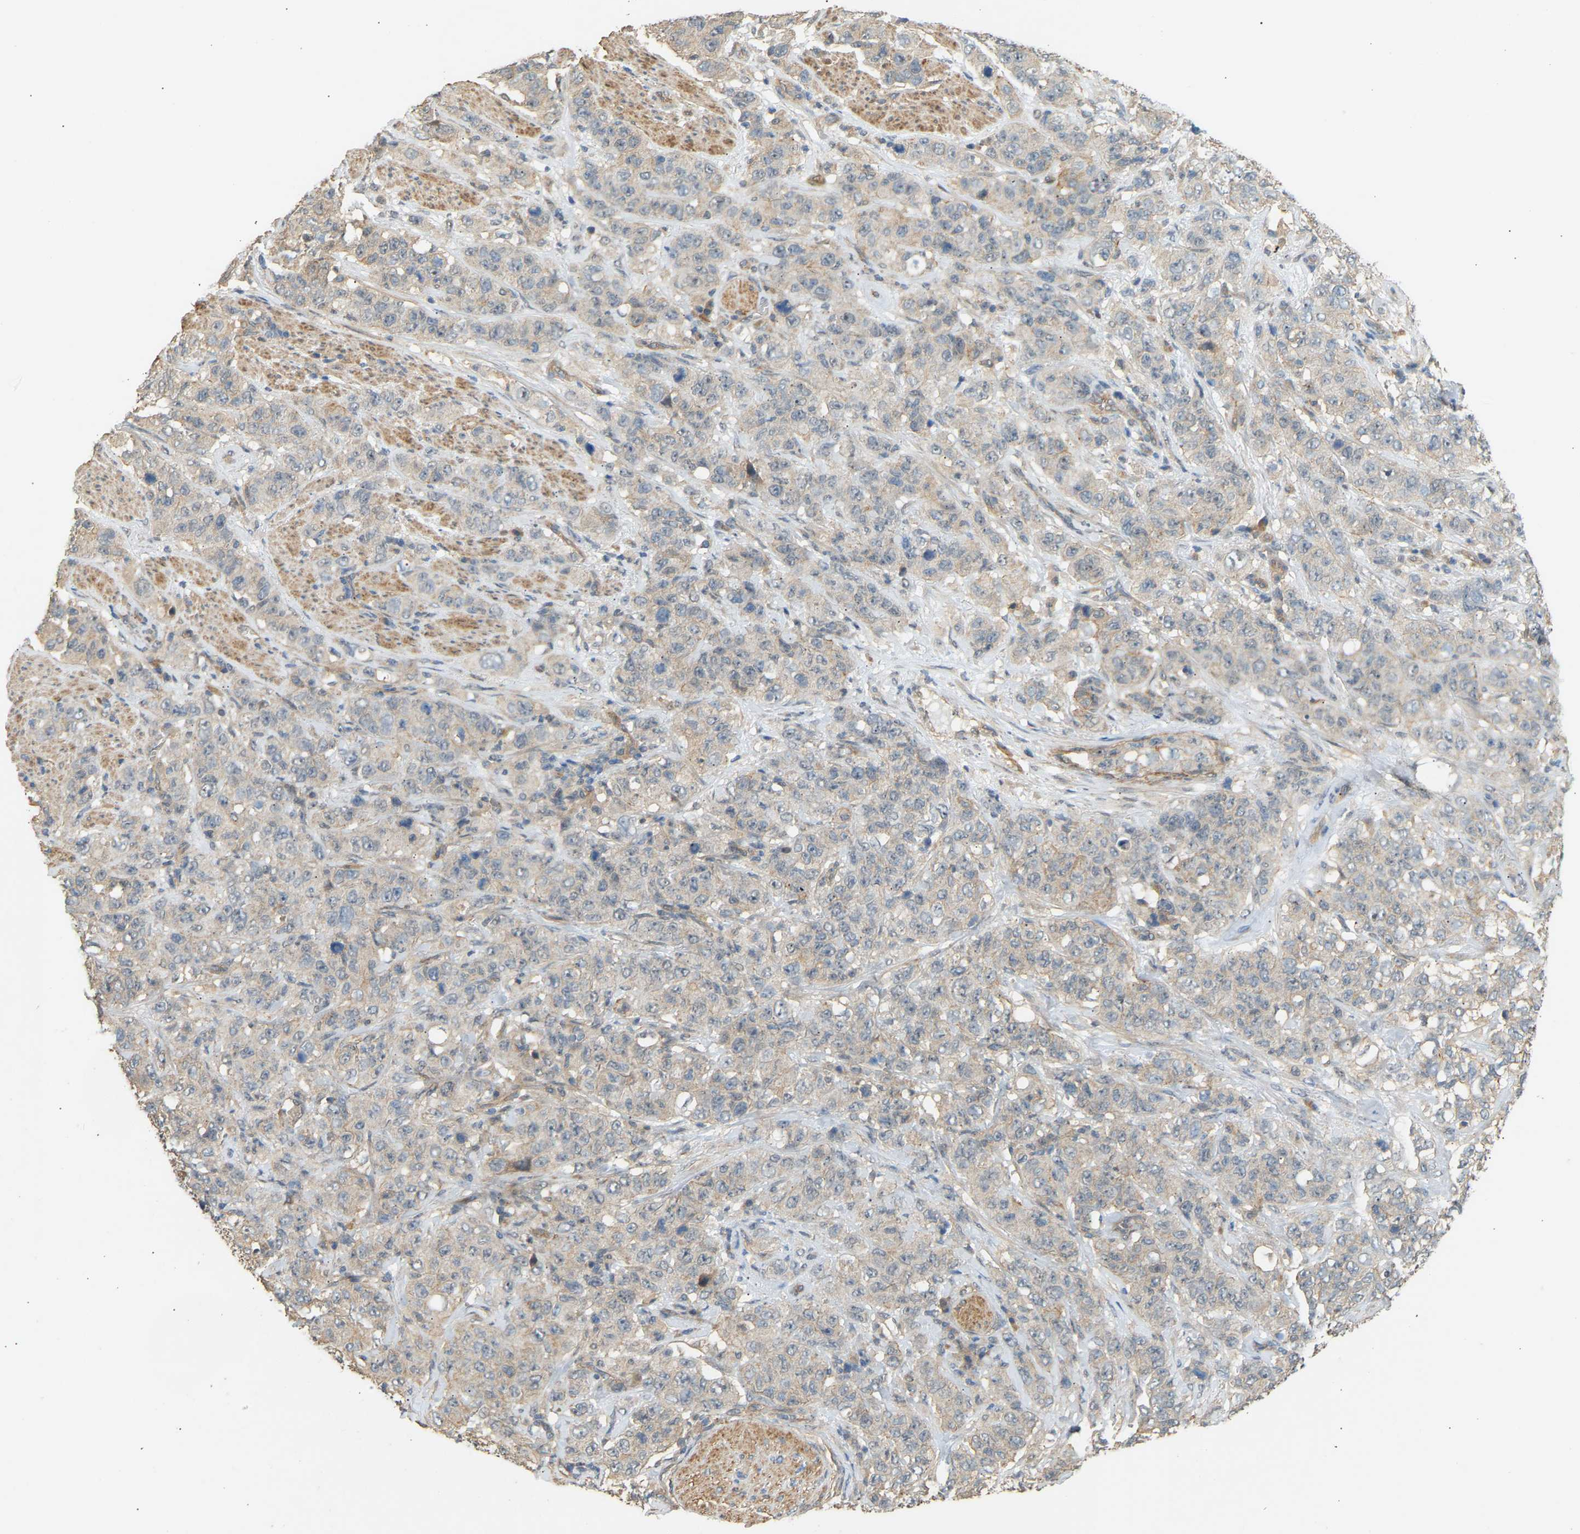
{"staining": {"intensity": "weak", "quantity": "<25%", "location": "cytoplasmic/membranous"}, "tissue": "stomach cancer", "cell_type": "Tumor cells", "image_type": "cancer", "snomed": [{"axis": "morphology", "description": "Adenocarcinoma, NOS"}, {"axis": "topography", "description": "Stomach"}], "caption": "High power microscopy photomicrograph of an immunohistochemistry histopathology image of adenocarcinoma (stomach), revealing no significant positivity in tumor cells.", "gene": "RGL1", "patient": {"sex": "male", "age": 48}}